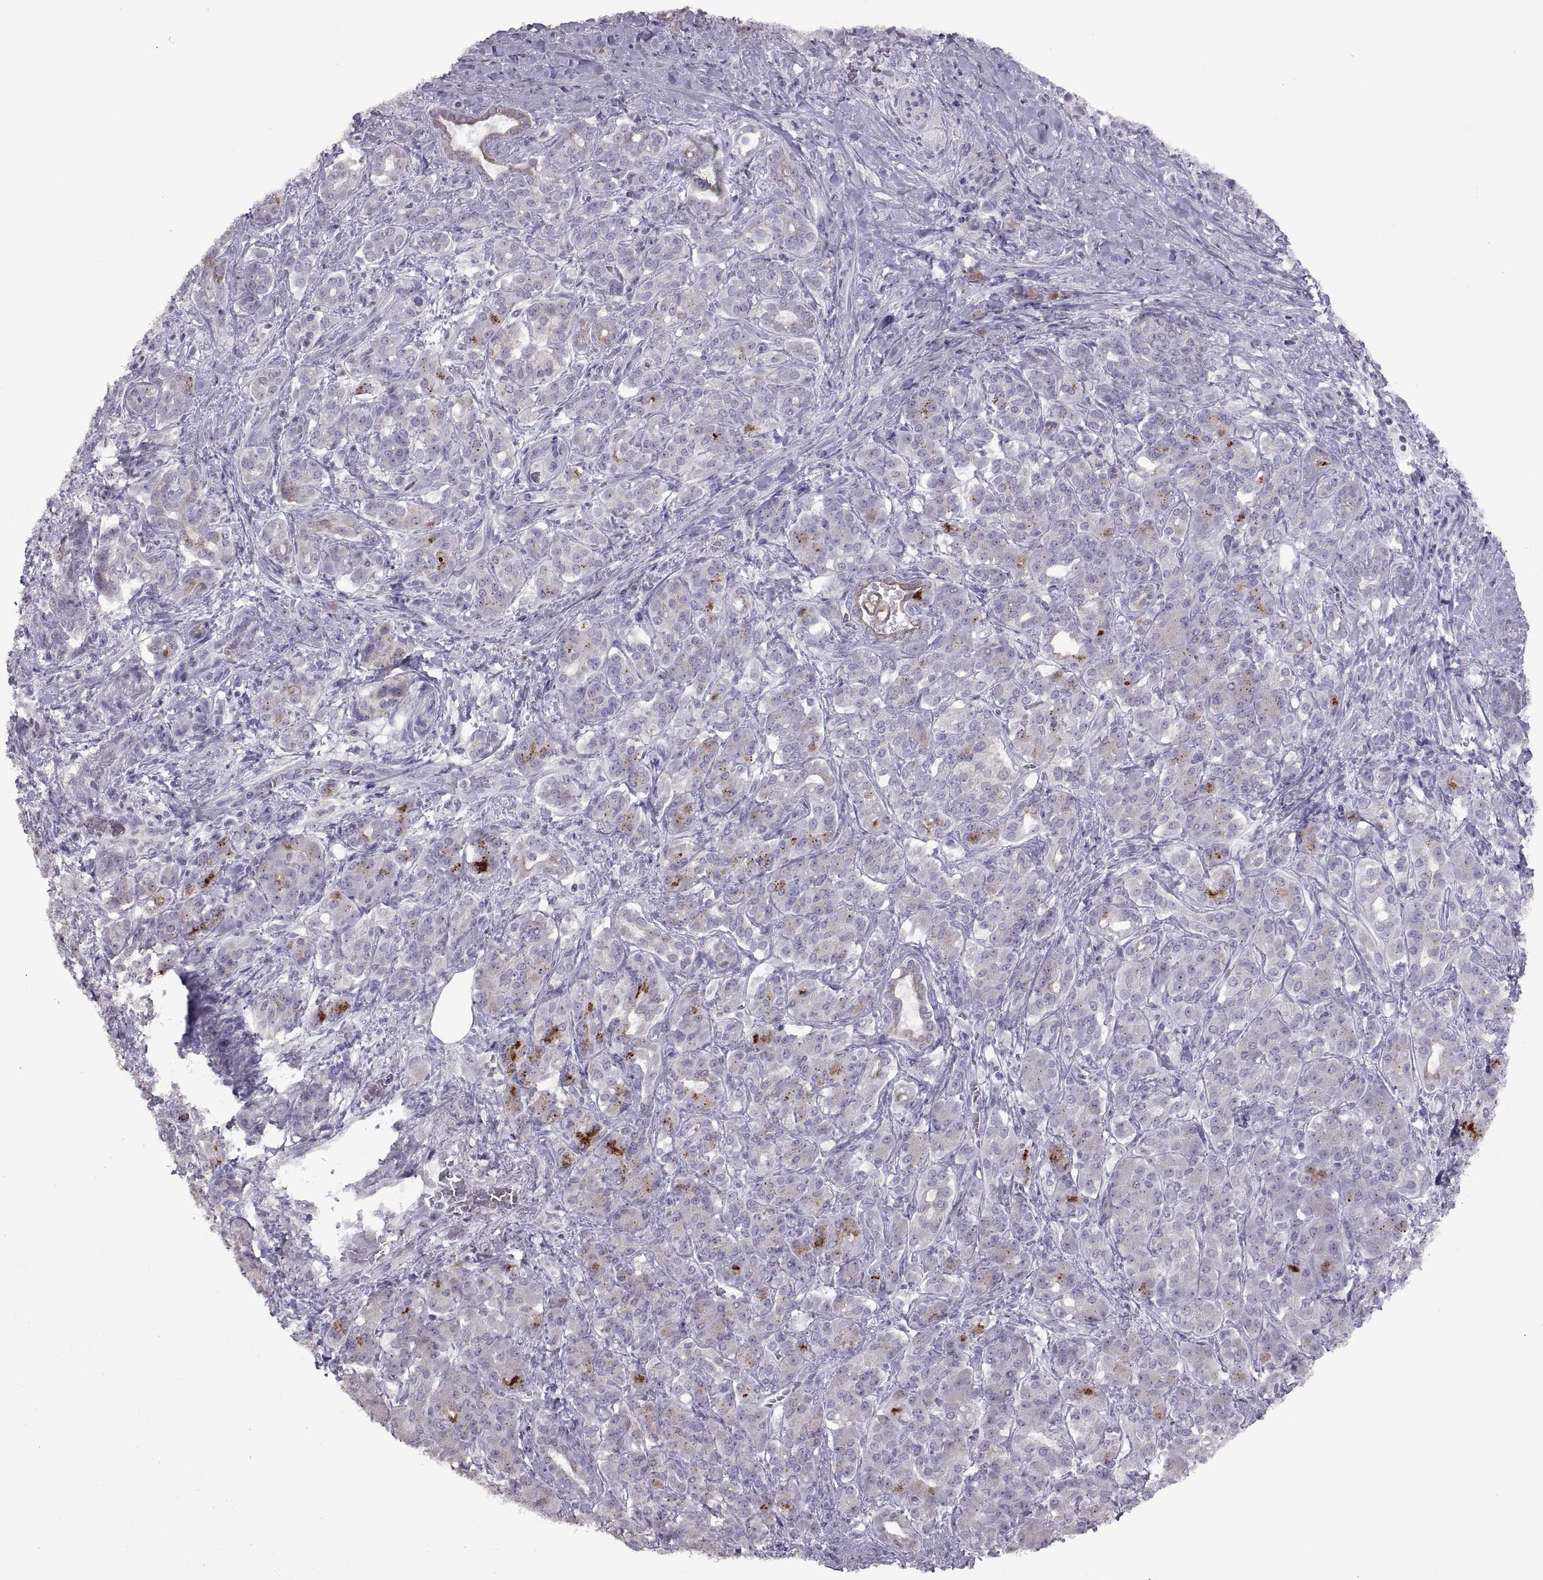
{"staining": {"intensity": "negative", "quantity": "none", "location": "none"}, "tissue": "pancreatic cancer", "cell_type": "Tumor cells", "image_type": "cancer", "snomed": [{"axis": "morphology", "description": "Normal tissue, NOS"}, {"axis": "morphology", "description": "Inflammation, NOS"}, {"axis": "morphology", "description": "Adenocarcinoma, NOS"}, {"axis": "topography", "description": "Pancreas"}], "caption": "Histopathology image shows no protein expression in tumor cells of pancreatic cancer tissue. (DAB (3,3'-diaminobenzidine) IHC, high magnification).", "gene": "ASIC2", "patient": {"sex": "male", "age": 57}}